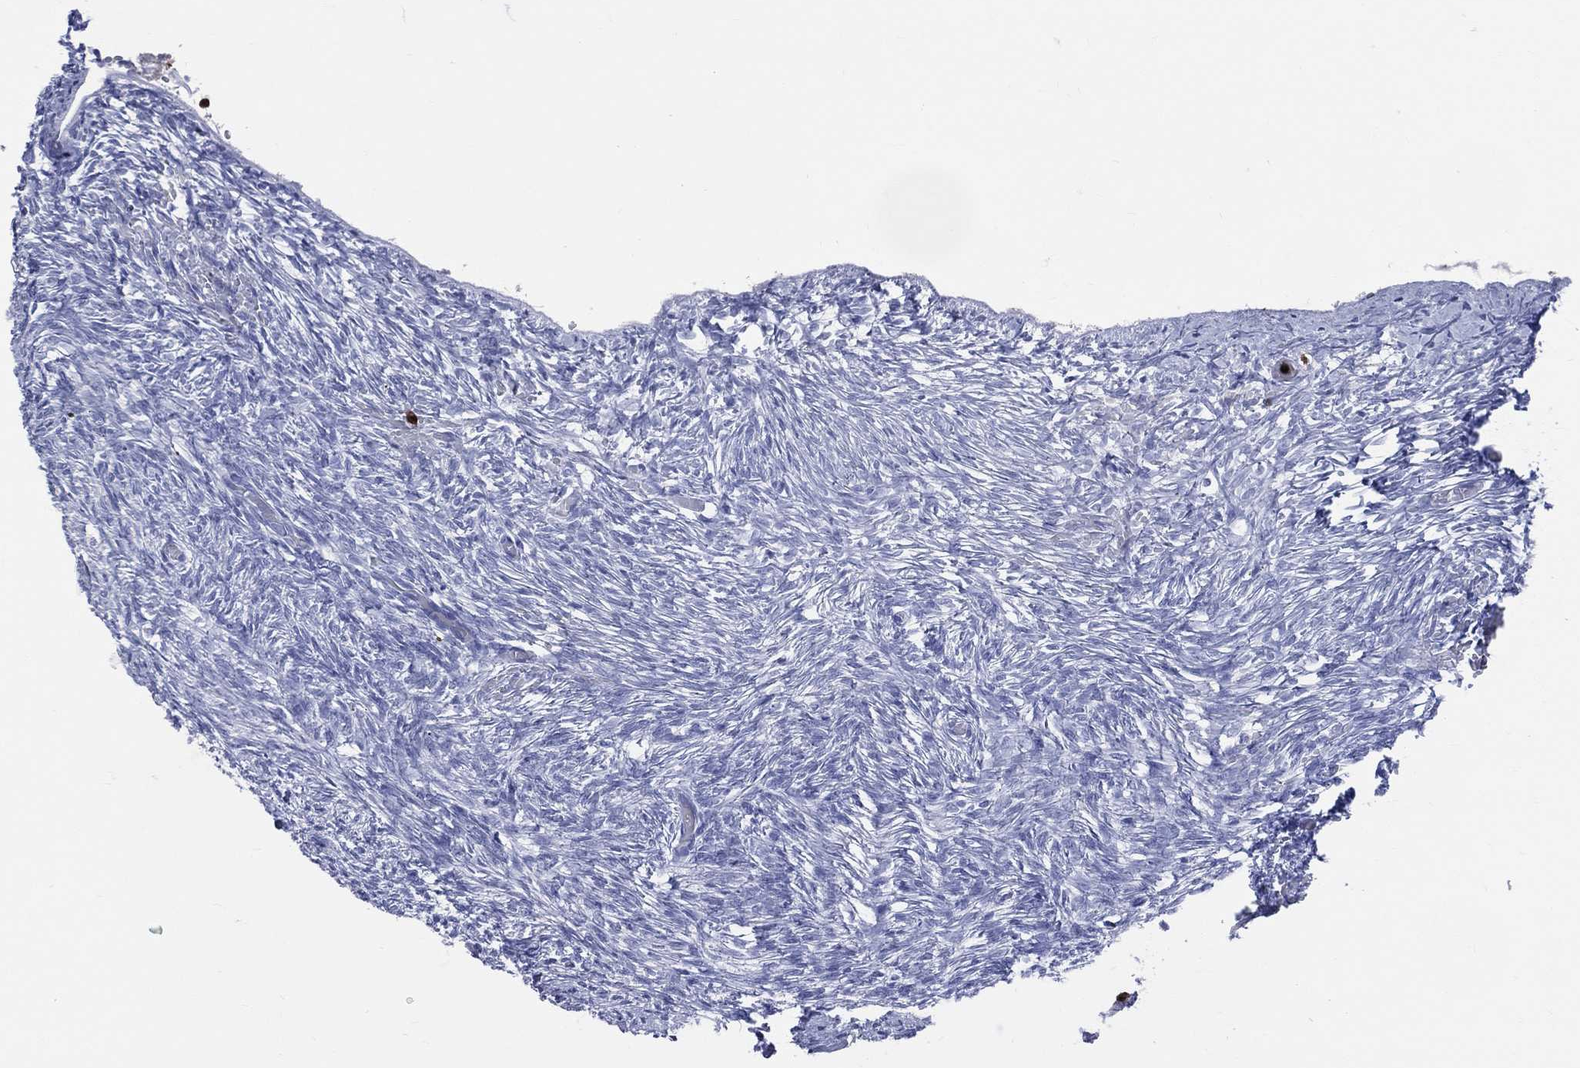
{"staining": {"intensity": "negative", "quantity": "none", "location": "none"}, "tissue": "ovary", "cell_type": "Ovarian stroma cells", "image_type": "normal", "snomed": [{"axis": "morphology", "description": "Normal tissue, NOS"}, {"axis": "topography", "description": "Ovary"}], "caption": "Immunohistochemistry of normal ovary demonstrates no expression in ovarian stroma cells. The staining is performed using DAB (3,3'-diaminobenzidine) brown chromogen with nuclei counter-stained in using hematoxylin.", "gene": "PGLYRP1", "patient": {"sex": "female", "age": 39}}